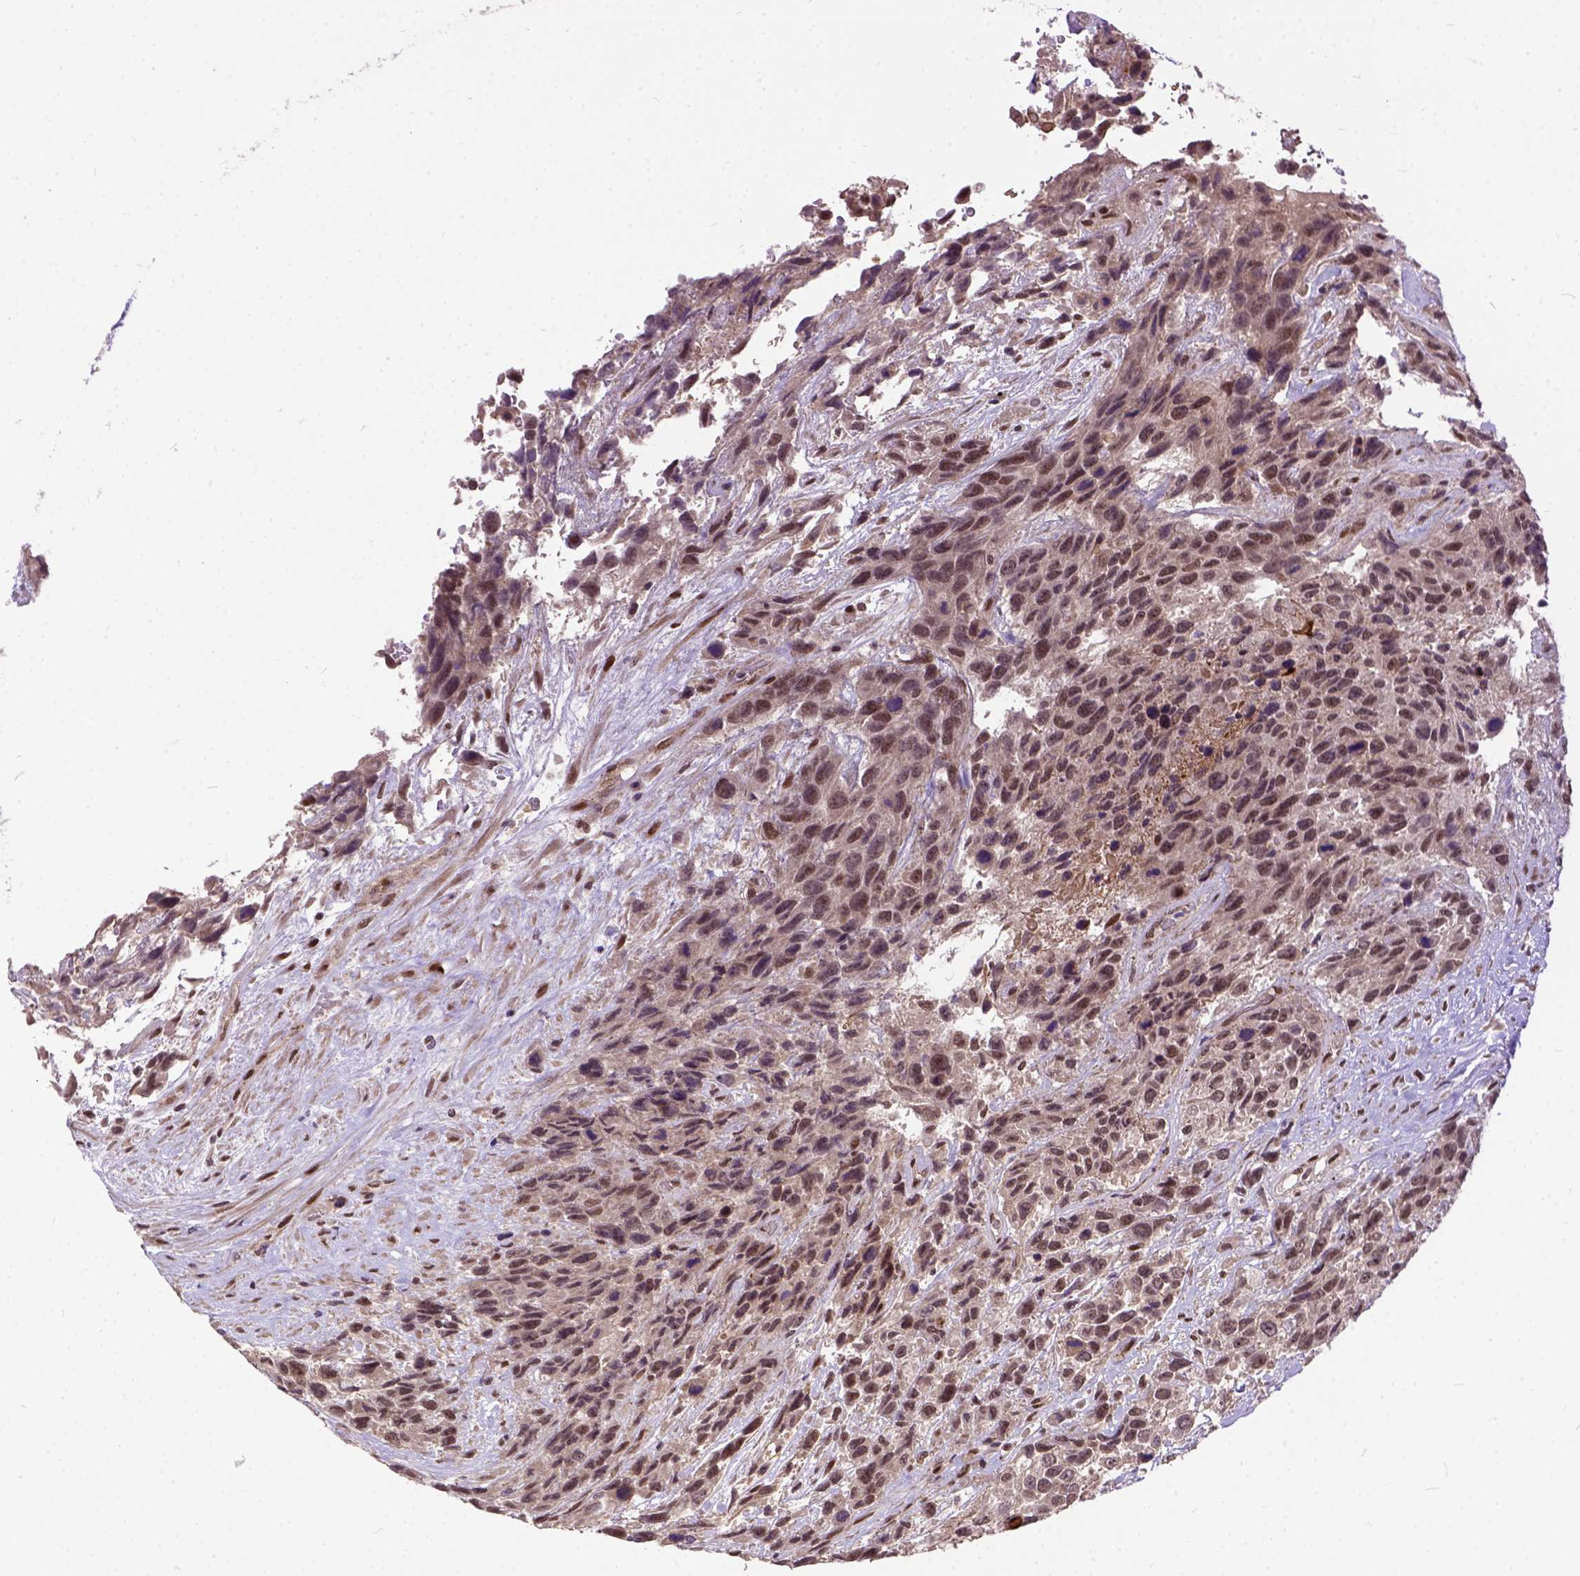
{"staining": {"intensity": "moderate", "quantity": ">75%", "location": "nuclear"}, "tissue": "urothelial cancer", "cell_type": "Tumor cells", "image_type": "cancer", "snomed": [{"axis": "morphology", "description": "Urothelial carcinoma, High grade"}, {"axis": "topography", "description": "Urinary bladder"}], "caption": "Immunohistochemistry (DAB) staining of human urothelial carcinoma (high-grade) displays moderate nuclear protein expression in about >75% of tumor cells.", "gene": "ZNF630", "patient": {"sex": "female", "age": 70}}